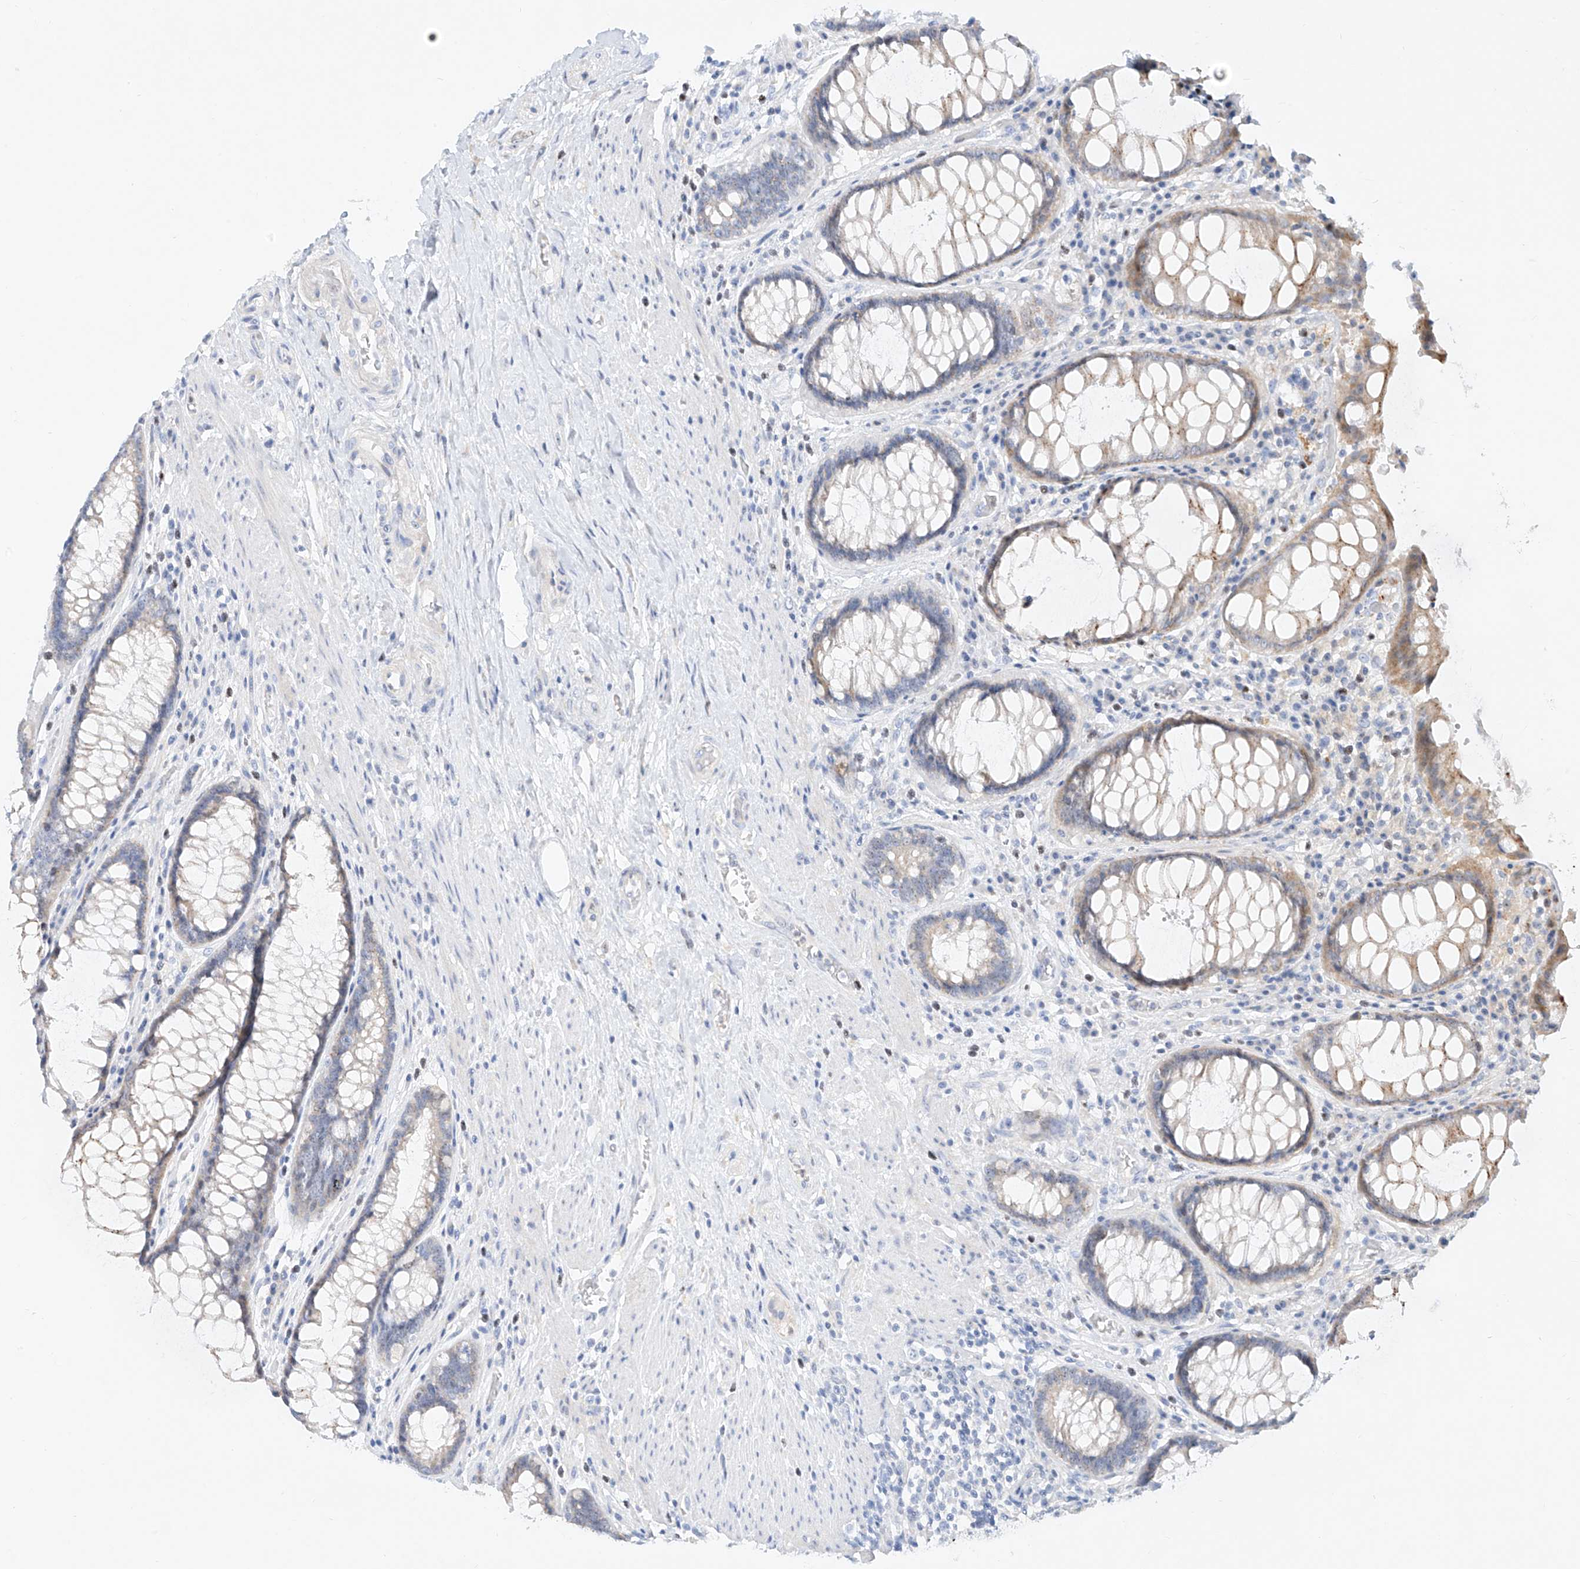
{"staining": {"intensity": "weak", "quantity": "25%-75%", "location": "cytoplasmic/membranous"}, "tissue": "rectum", "cell_type": "Glandular cells", "image_type": "normal", "snomed": [{"axis": "morphology", "description": "Normal tissue, NOS"}, {"axis": "topography", "description": "Rectum"}], "caption": "A high-resolution micrograph shows immunohistochemistry staining of benign rectum, which shows weak cytoplasmic/membranous expression in approximately 25%-75% of glandular cells. The staining is performed using DAB (3,3'-diaminobenzidine) brown chromogen to label protein expression. The nuclei are counter-stained blue using hematoxylin.", "gene": "SNU13", "patient": {"sex": "male", "age": 64}}